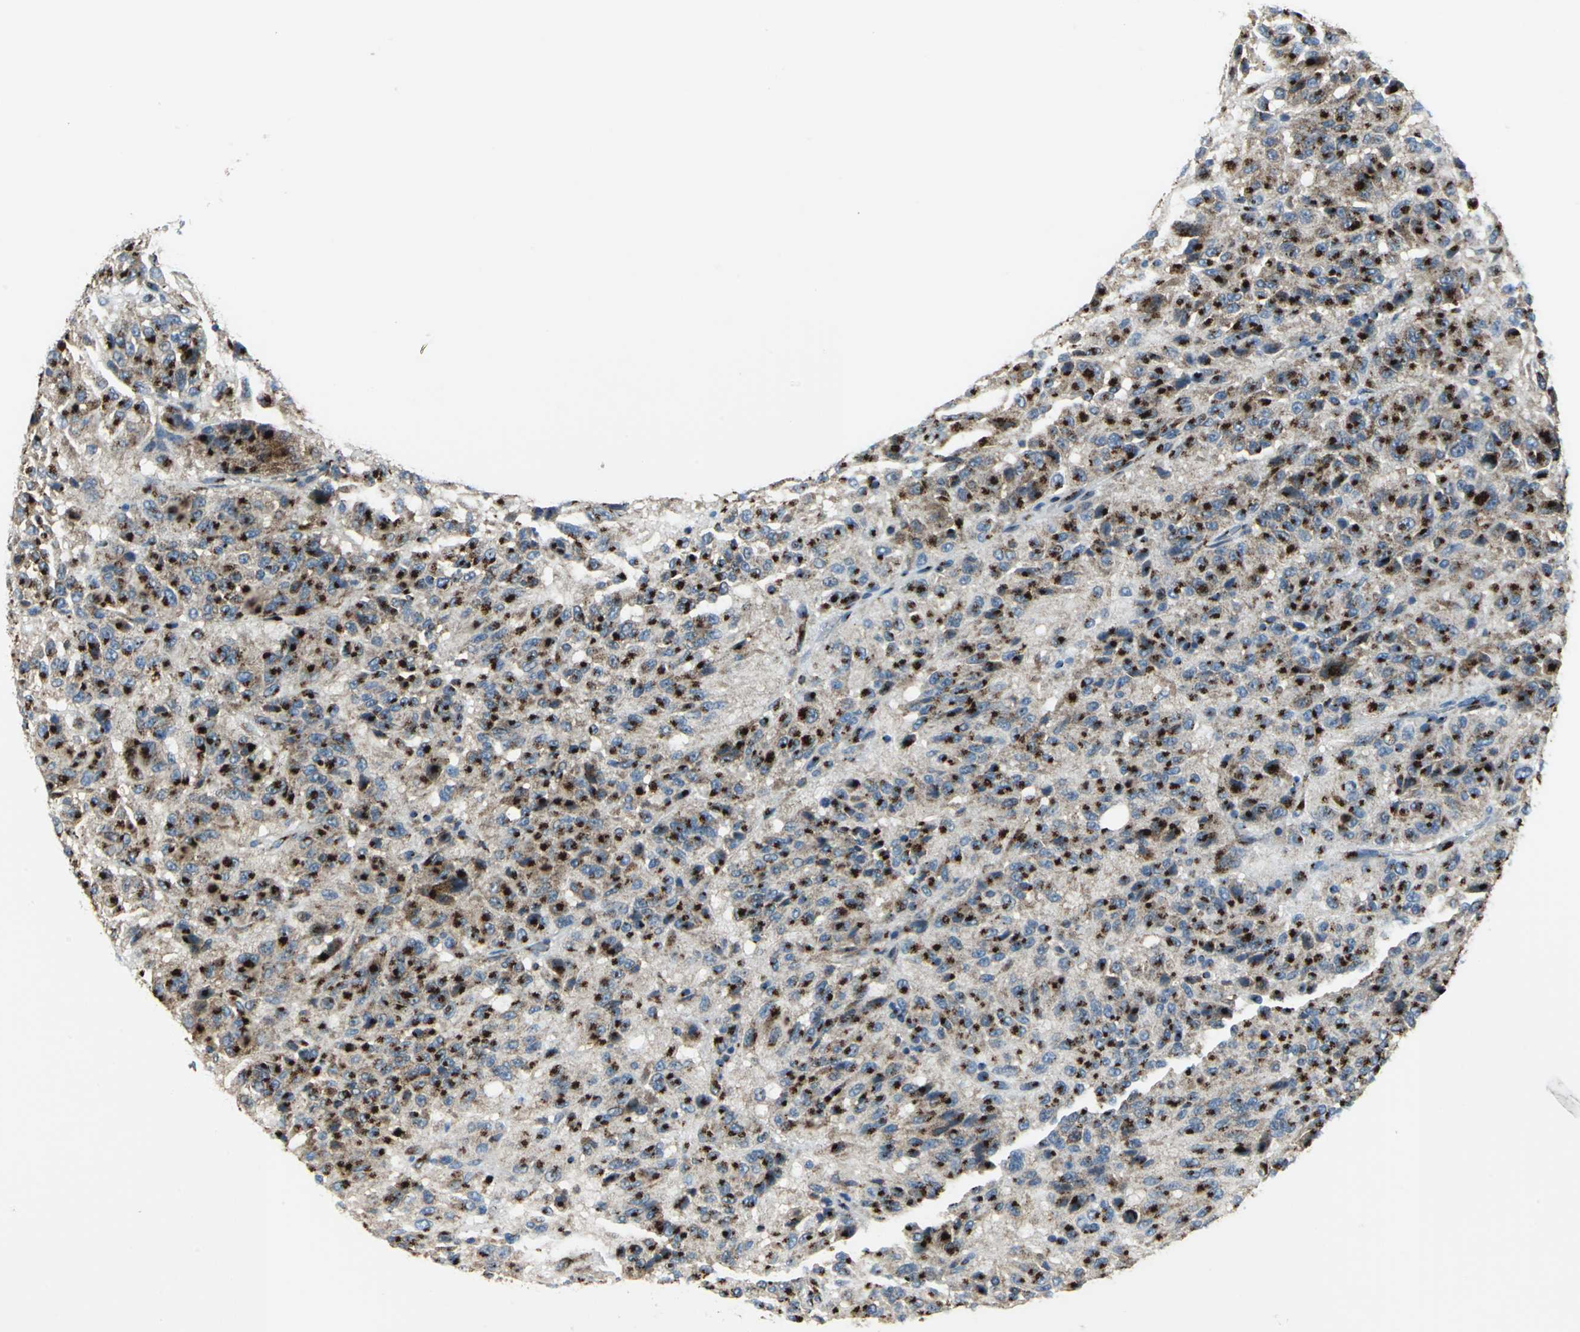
{"staining": {"intensity": "strong", "quantity": ">75%", "location": "cytoplasmic/membranous"}, "tissue": "melanoma", "cell_type": "Tumor cells", "image_type": "cancer", "snomed": [{"axis": "morphology", "description": "Malignant melanoma, Metastatic site"}, {"axis": "topography", "description": "Lung"}], "caption": "Immunohistochemistry (IHC) of melanoma reveals high levels of strong cytoplasmic/membranous positivity in approximately >75% of tumor cells.", "gene": "GPR3", "patient": {"sex": "male", "age": 64}}